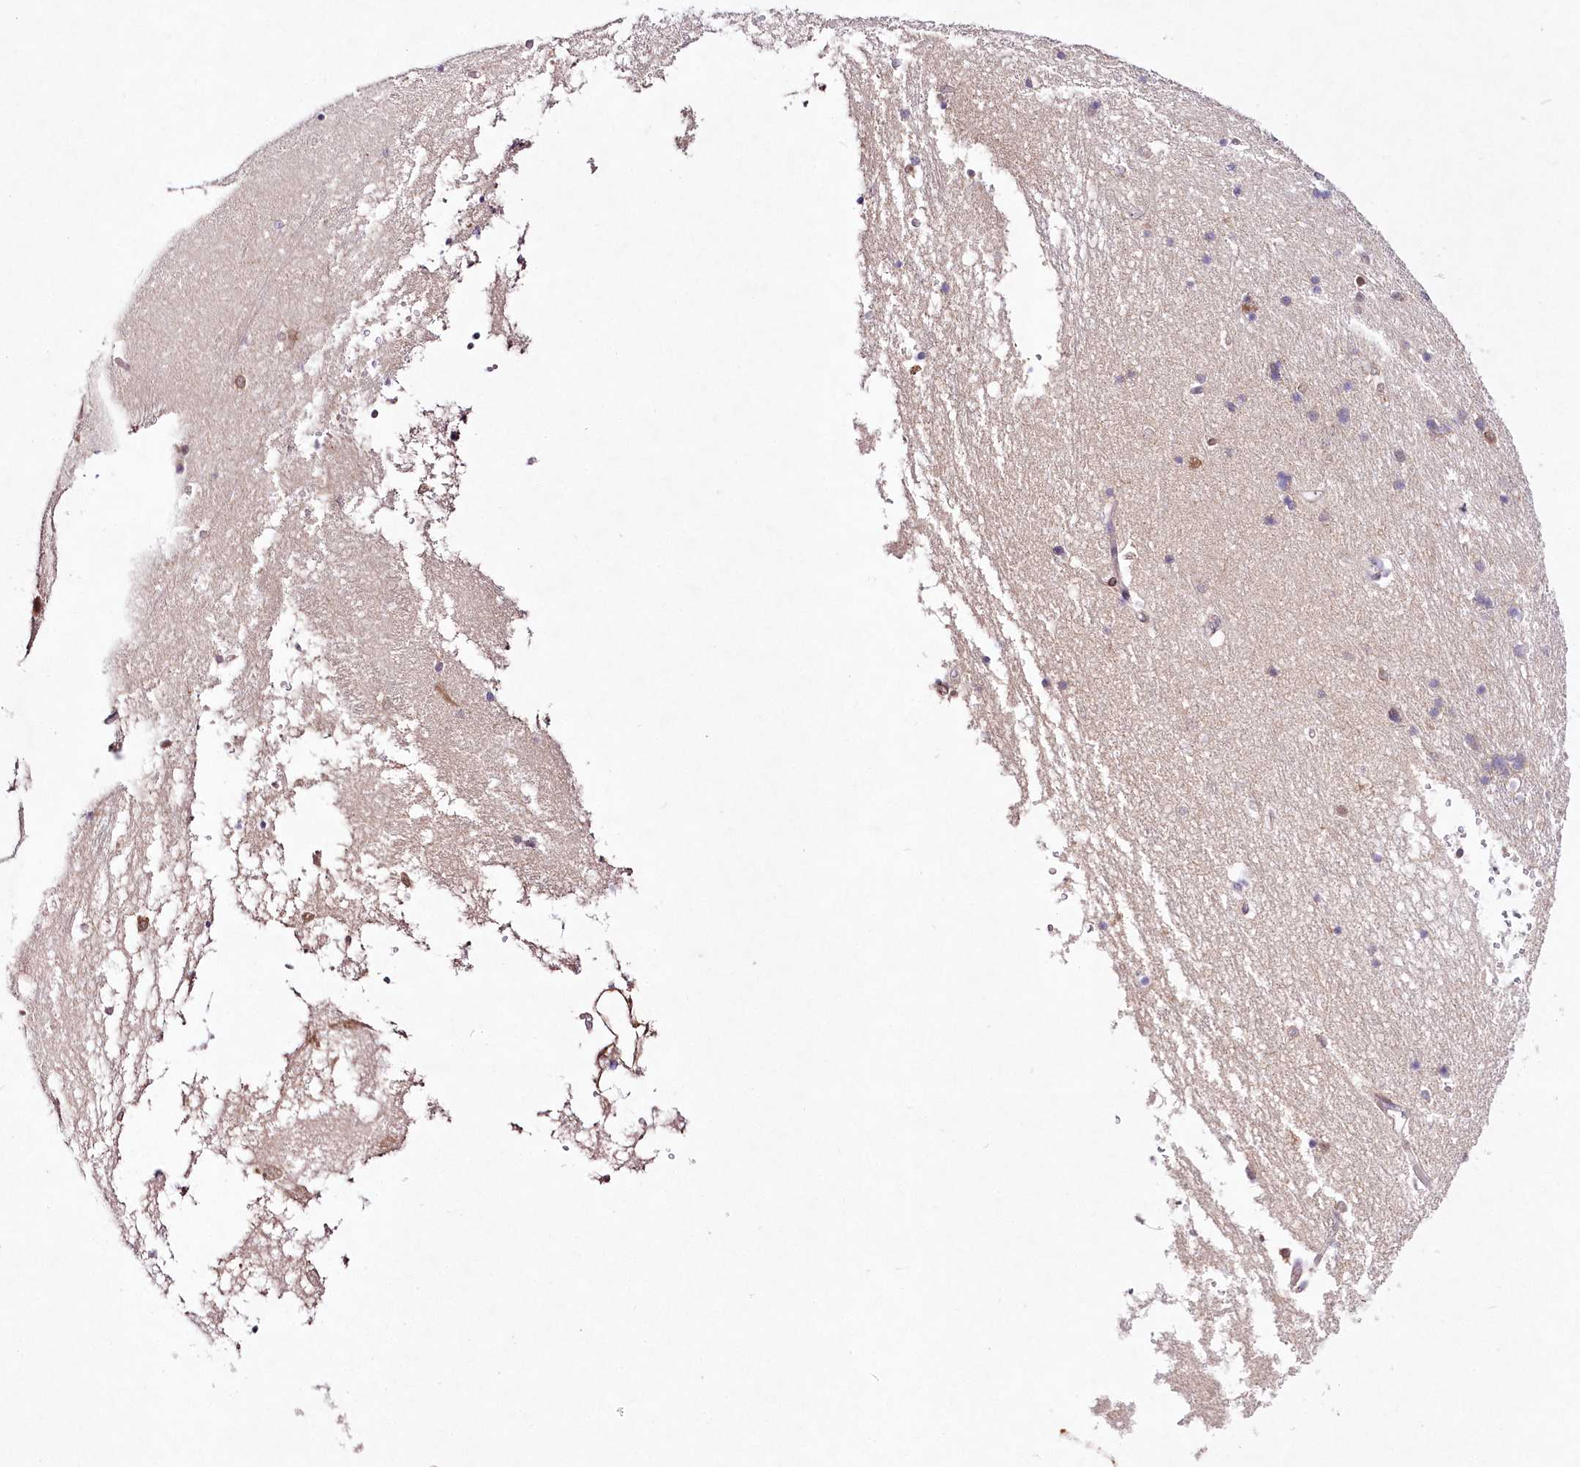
{"staining": {"intensity": "negative", "quantity": "none", "location": "none"}, "tissue": "hippocampus", "cell_type": "Glial cells", "image_type": "normal", "snomed": [{"axis": "morphology", "description": "Normal tissue, NOS"}, {"axis": "topography", "description": "Hippocampus"}], "caption": "The histopathology image reveals no significant staining in glial cells of hippocampus.", "gene": "LDB1", "patient": {"sex": "male", "age": 45}}